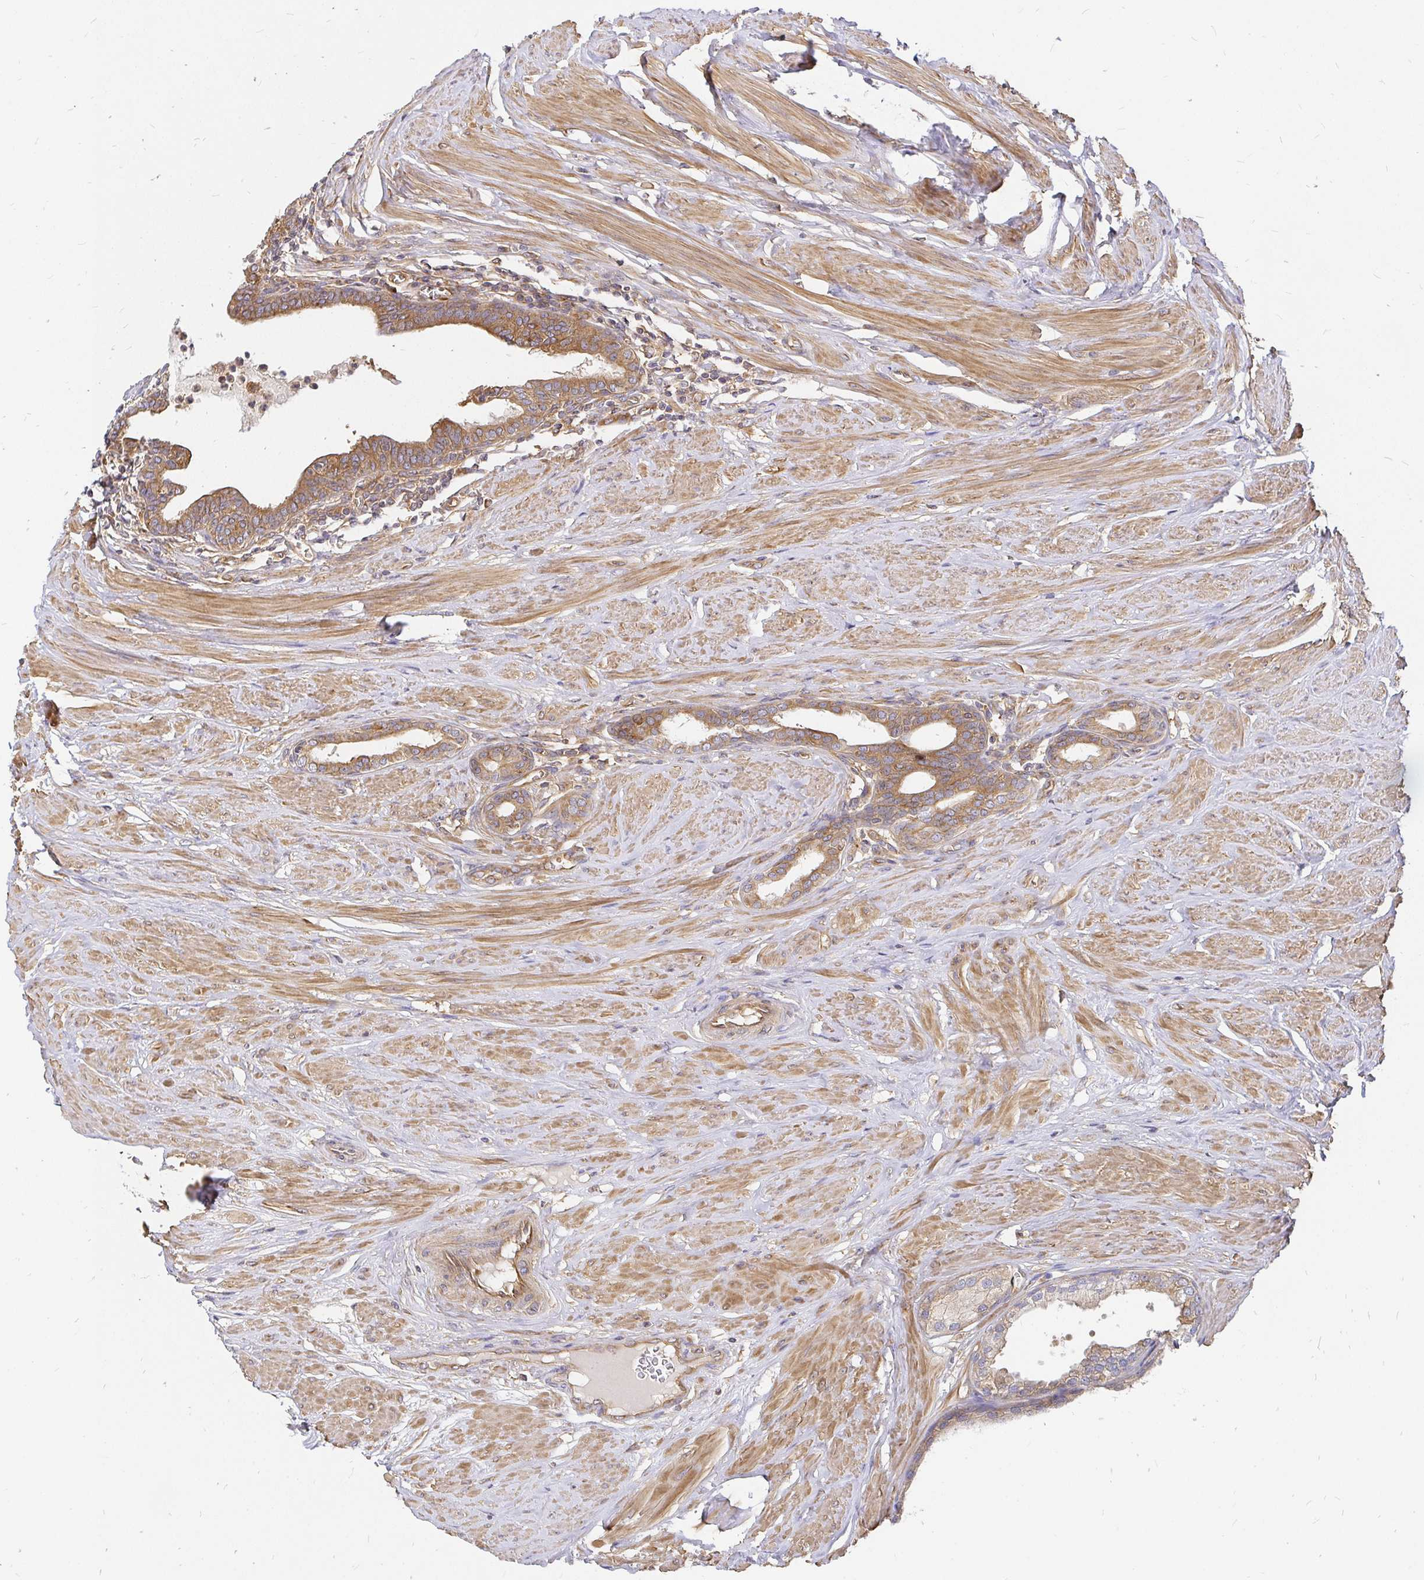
{"staining": {"intensity": "moderate", "quantity": "25%-75%", "location": "cytoplasmic/membranous"}, "tissue": "prostate", "cell_type": "Glandular cells", "image_type": "normal", "snomed": [{"axis": "morphology", "description": "Normal tissue, NOS"}, {"axis": "topography", "description": "Prostate"}, {"axis": "topography", "description": "Peripheral nerve tissue"}], "caption": "An immunohistochemistry (IHC) photomicrograph of normal tissue is shown. Protein staining in brown labels moderate cytoplasmic/membranous positivity in prostate within glandular cells.", "gene": "KIF5B", "patient": {"sex": "male", "age": 55}}